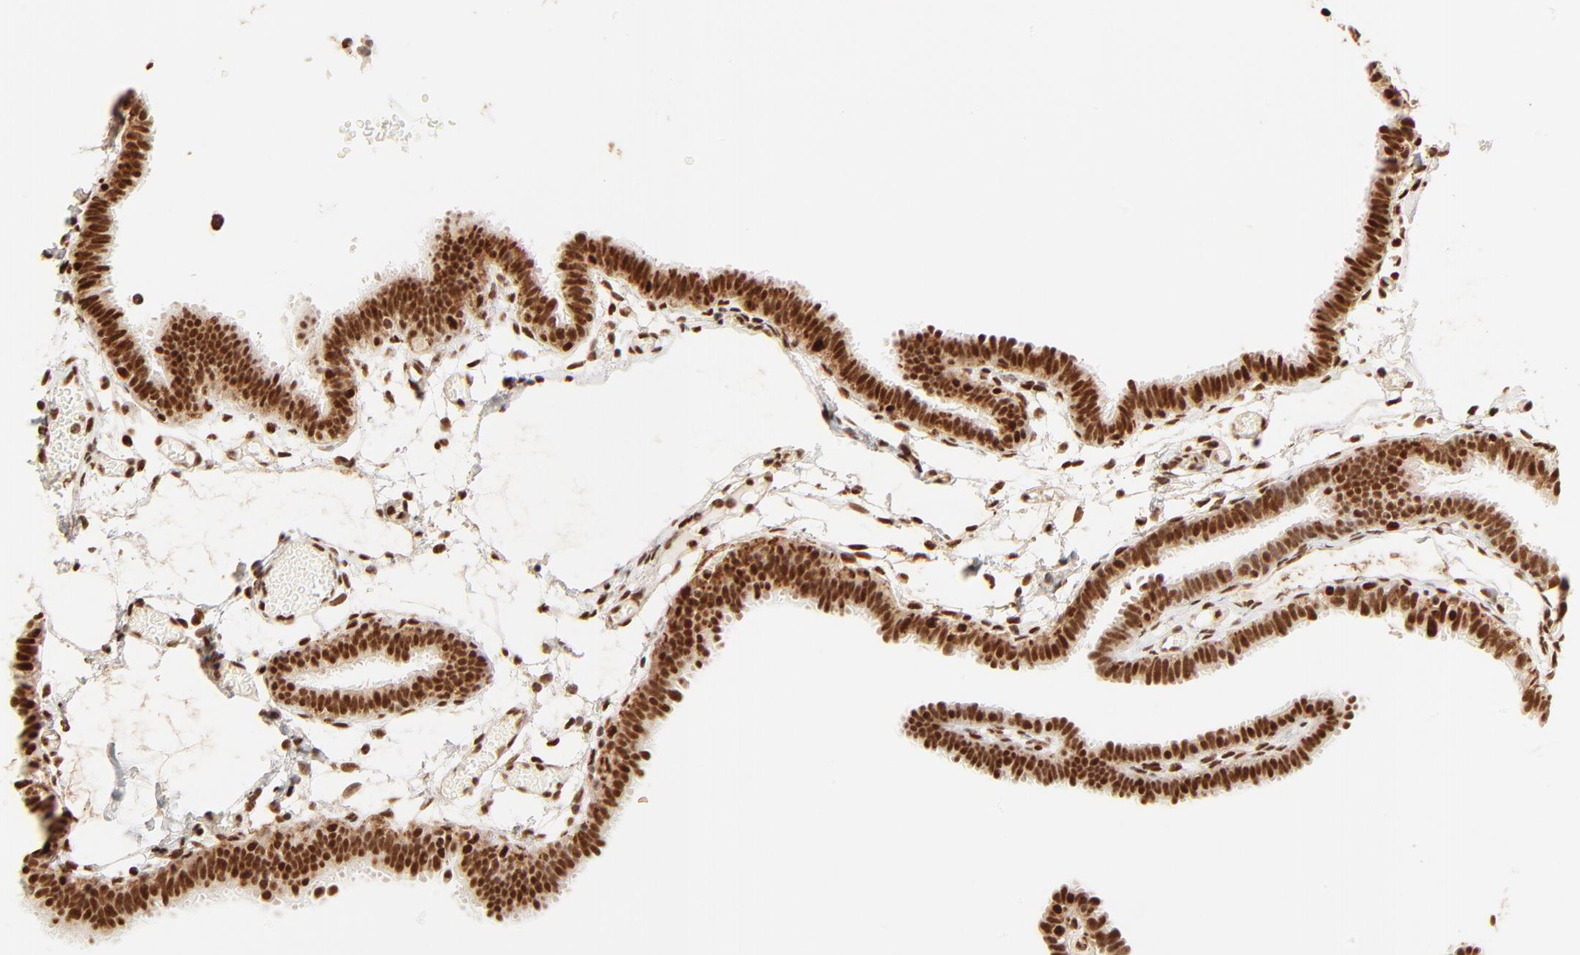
{"staining": {"intensity": "strong", "quantity": ">75%", "location": "nuclear"}, "tissue": "fallopian tube", "cell_type": "Glandular cells", "image_type": "normal", "snomed": [{"axis": "morphology", "description": "Normal tissue, NOS"}, {"axis": "topography", "description": "Fallopian tube"}], "caption": "The immunohistochemical stain shows strong nuclear staining in glandular cells of benign fallopian tube.", "gene": "FAM50A", "patient": {"sex": "female", "age": 29}}